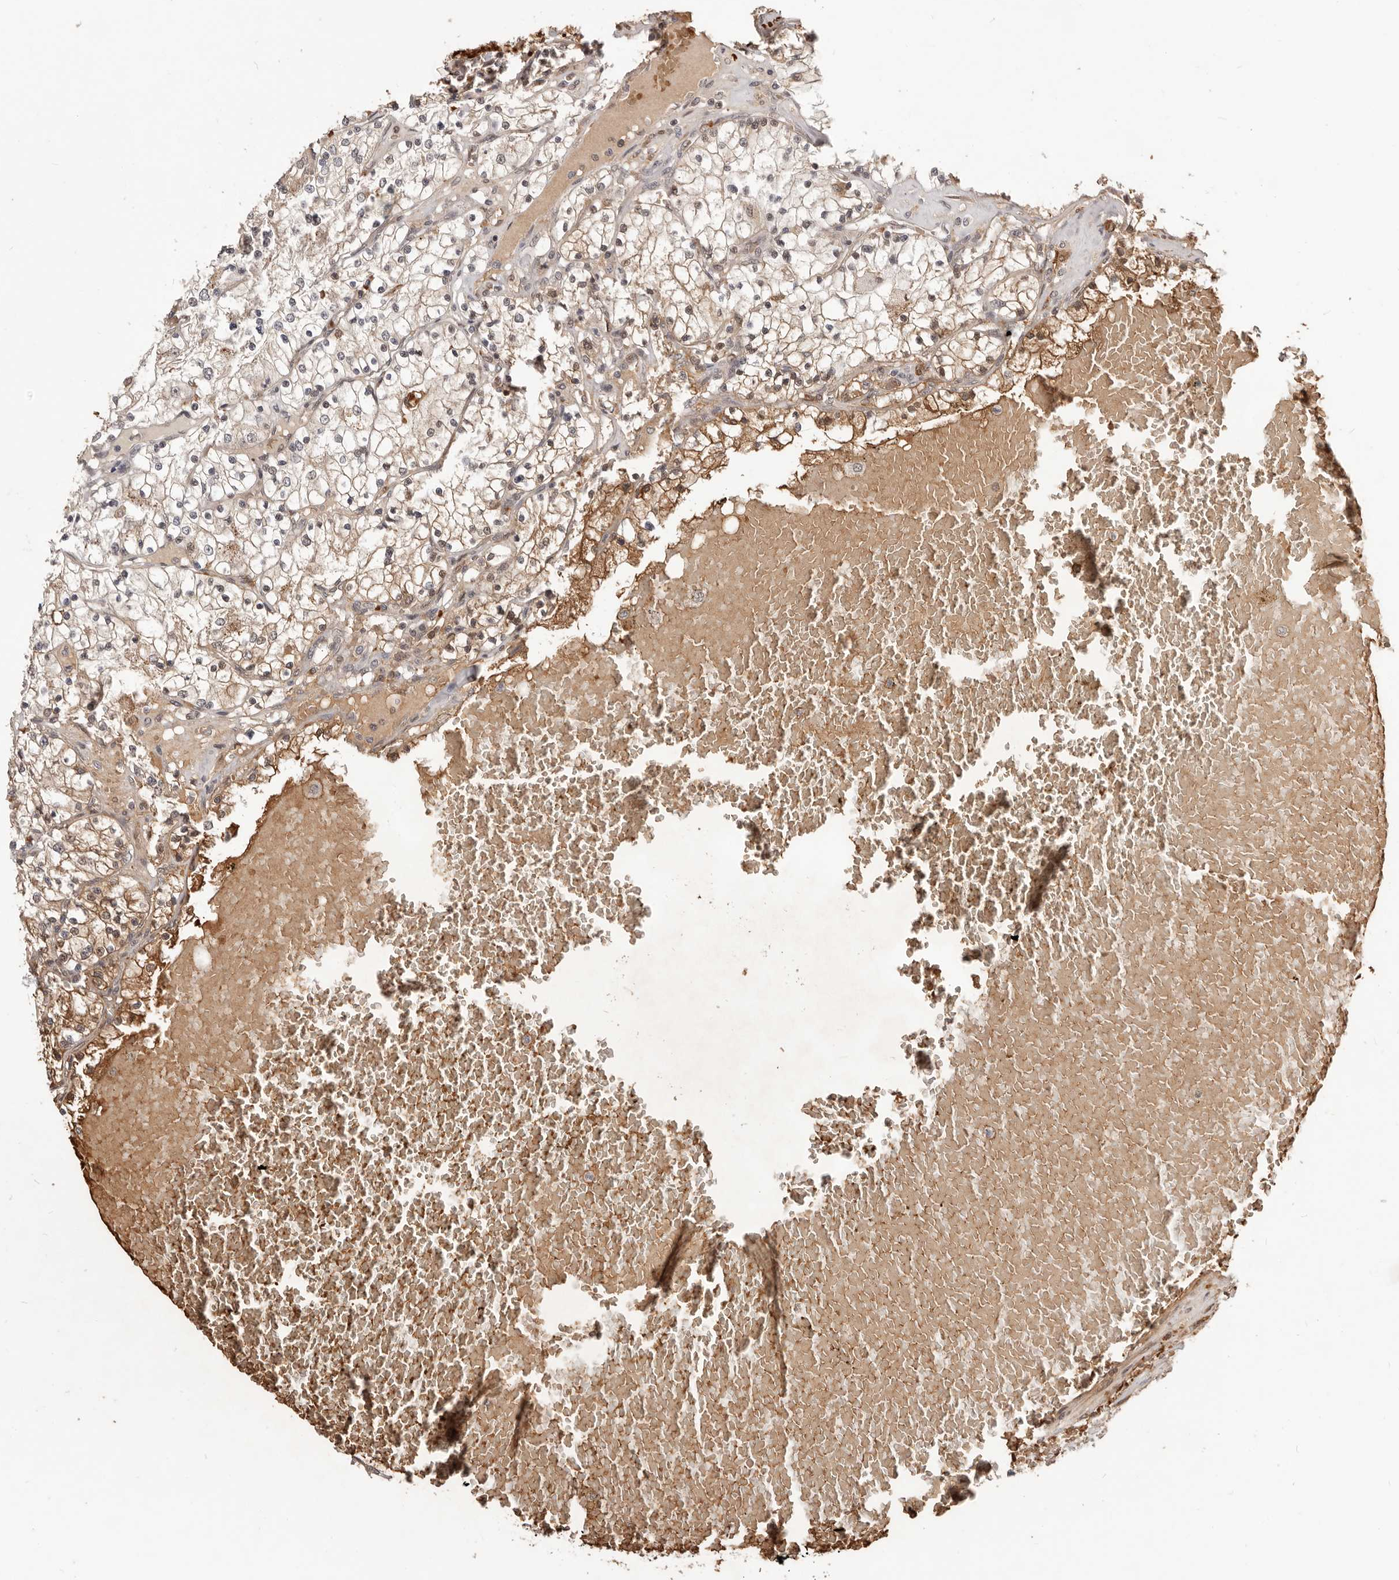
{"staining": {"intensity": "moderate", "quantity": "25%-75%", "location": "cytoplasmic/membranous"}, "tissue": "renal cancer", "cell_type": "Tumor cells", "image_type": "cancer", "snomed": [{"axis": "morphology", "description": "Normal tissue, NOS"}, {"axis": "morphology", "description": "Adenocarcinoma, NOS"}, {"axis": "topography", "description": "Kidney"}], "caption": "Protein staining of renal adenocarcinoma tissue demonstrates moderate cytoplasmic/membranous expression in about 25%-75% of tumor cells.", "gene": "NCOA3", "patient": {"sex": "male", "age": 68}}